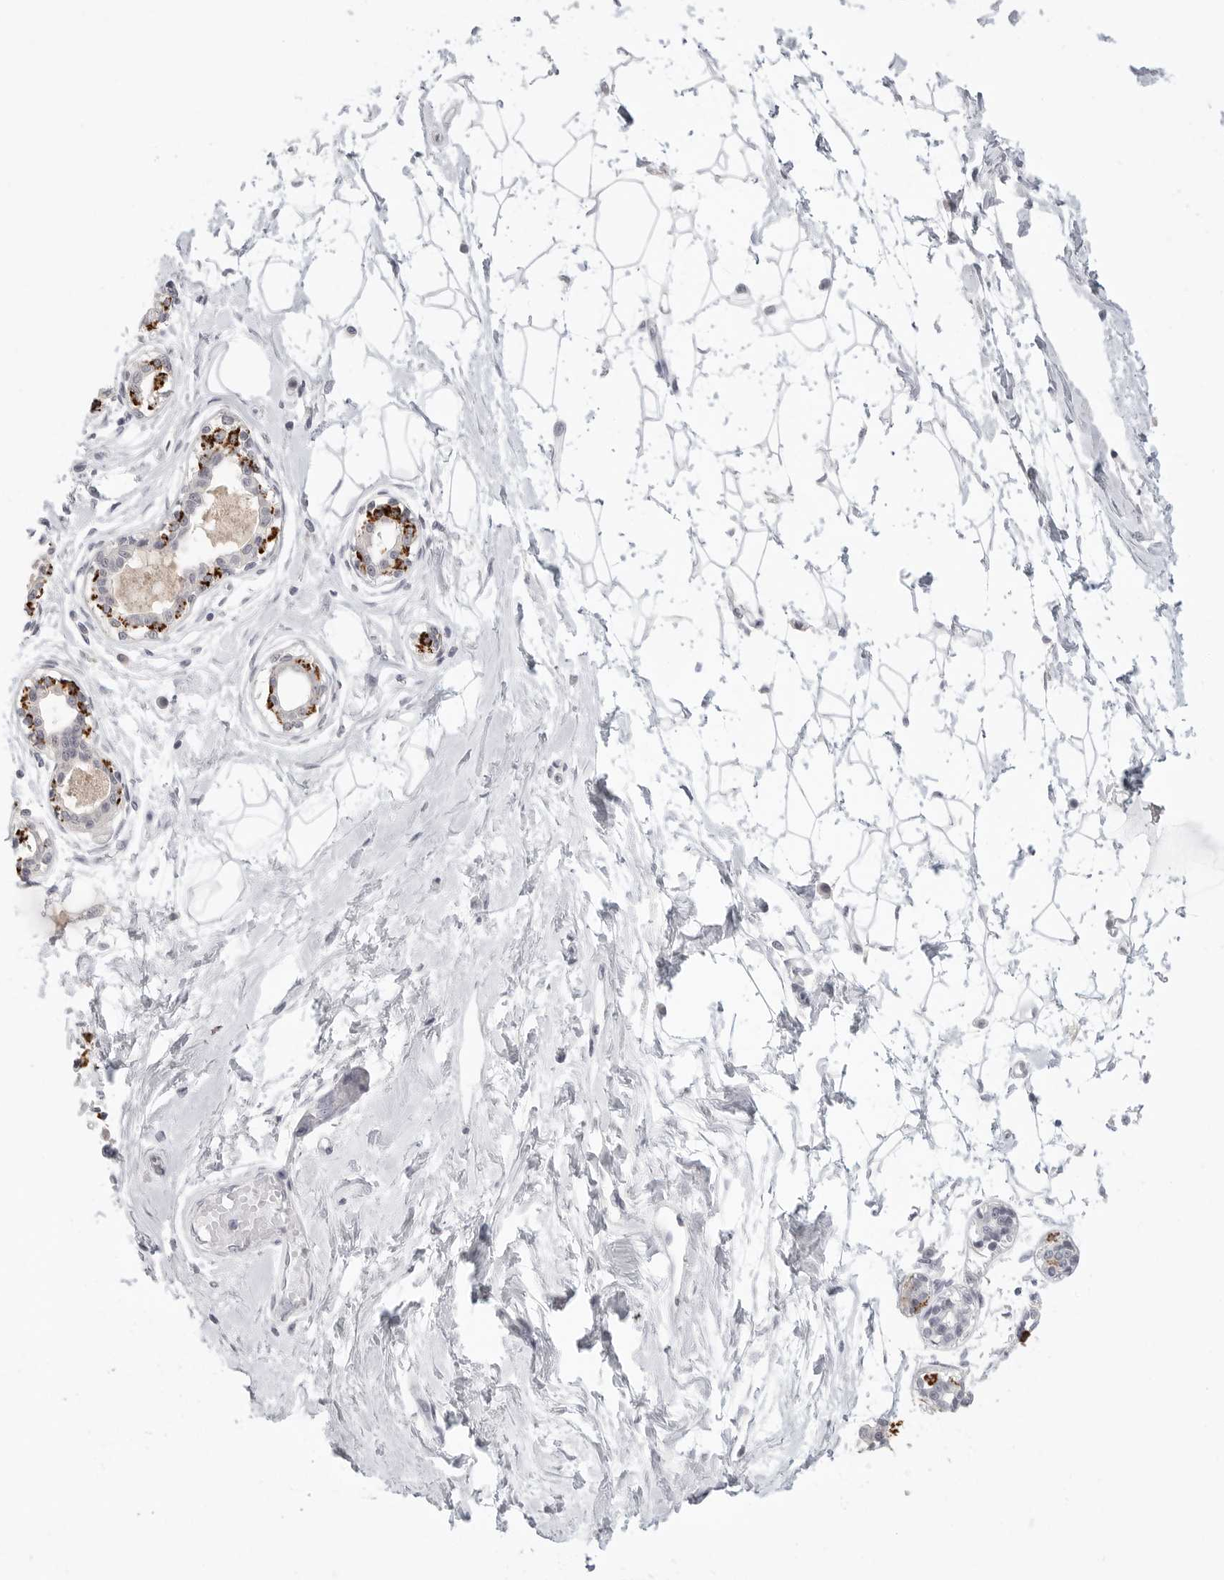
{"staining": {"intensity": "negative", "quantity": "none", "location": "none"}, "tissue": "breast", "cell_type": "Adipocytes", "image_type": "normal", "snomed": [{"axis": "morphology", "description": "Normal tissue, NOS"}, {"axis": "topography", "description": "Breast"}], "caption": "Immunohistochemical staining of normal human breast exhibits no significant positivity in adipocytes.", "gene": "HMGCS2", "patient": {"sex": "female", "age": 45}}